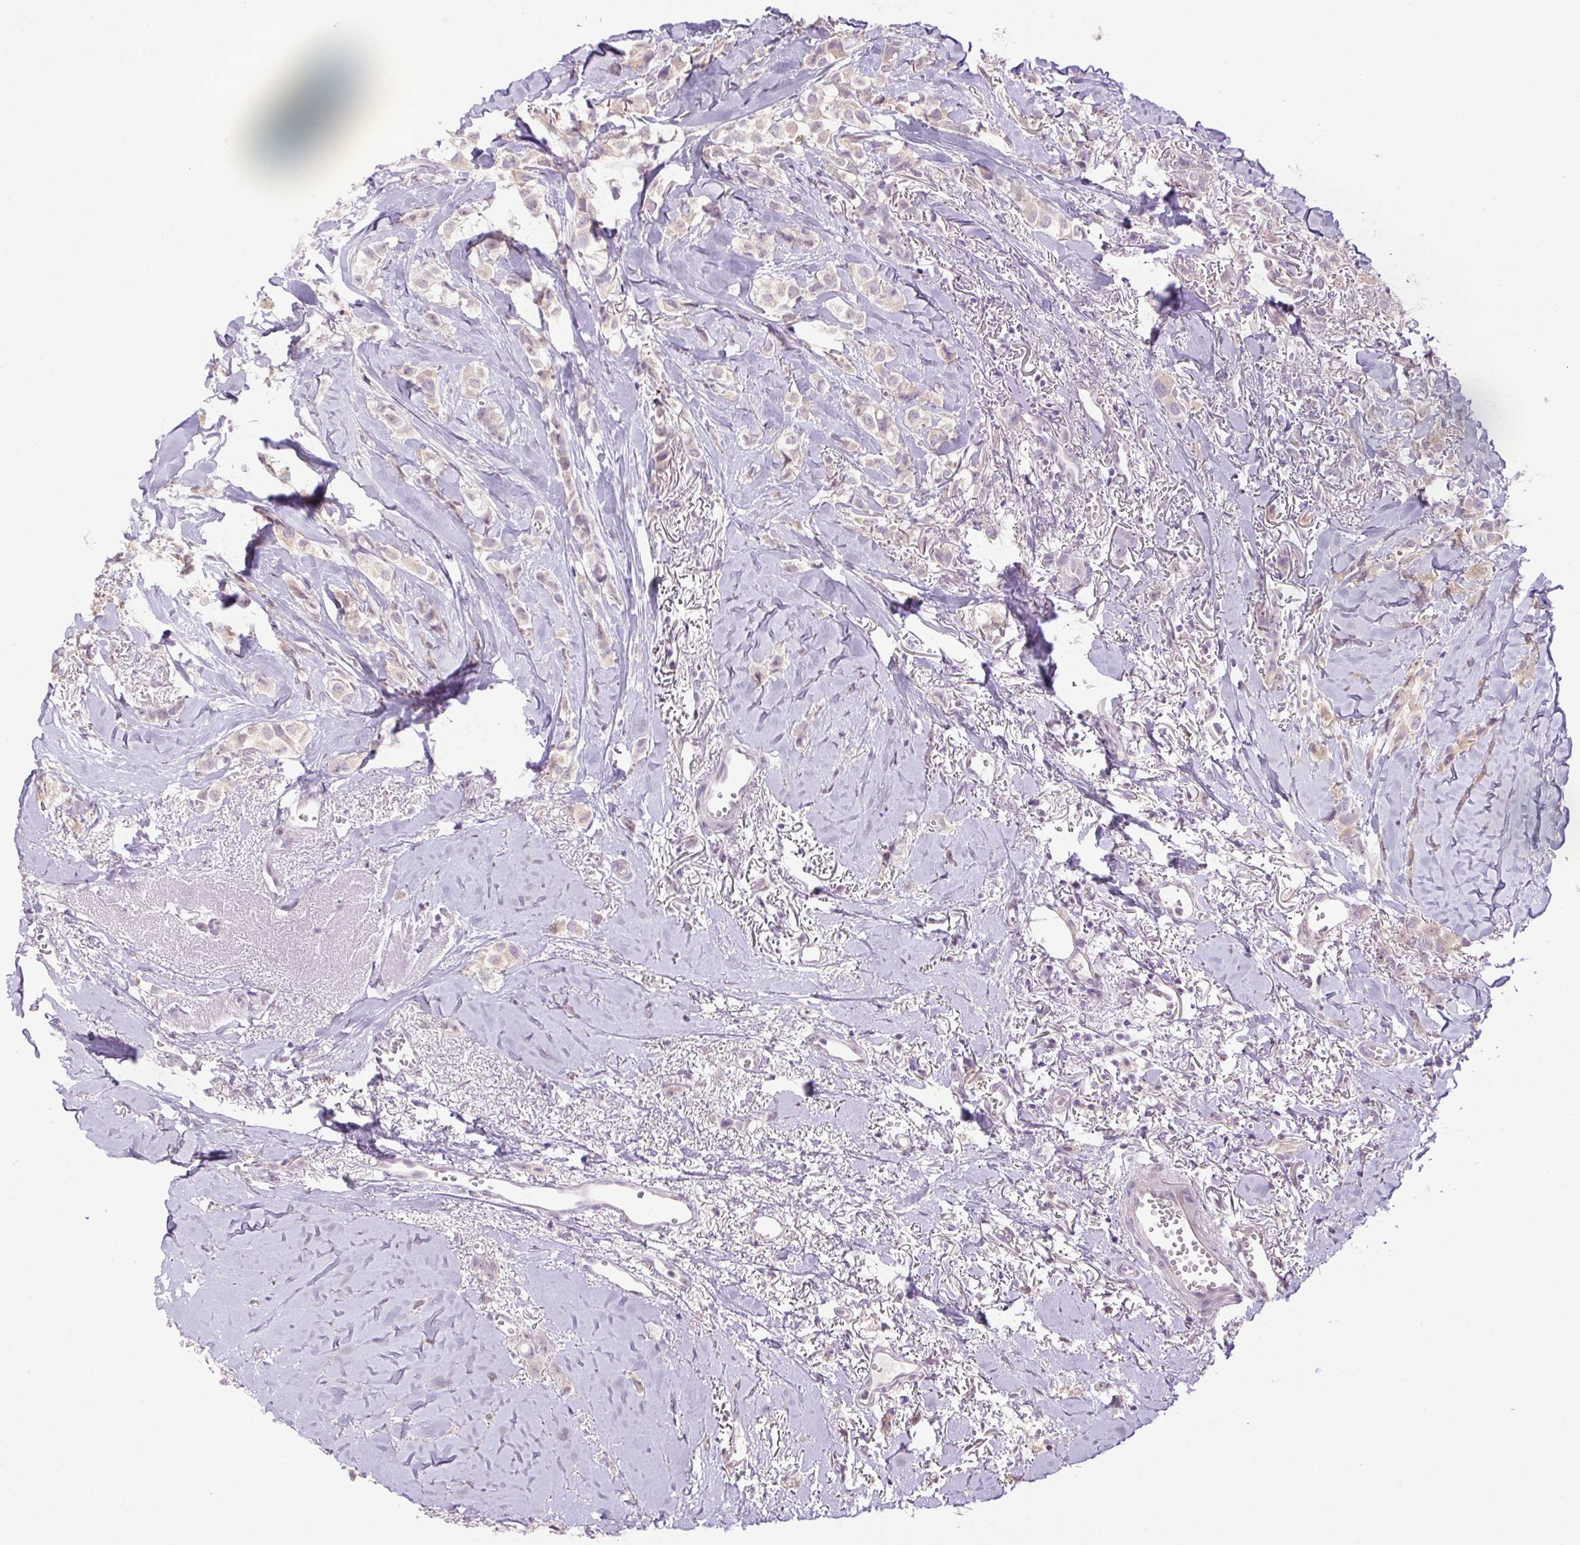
{"staining": {"intensity": "negative", "quantity": "none", "location": "none"}, "tissue": "breast cancer", "cell_type": "Tumor cells", "image_type": "cancer", "snomed": [{"axis": "morphology", "description": "Duct carcinoma"}, {"axis": "topography", "description": "Breast"}], "caption": "Immunohistochemical staining of human breast cancer (infiltrating ductal carcinoma) demonstrates no significant staining in tumor cells. (DAB (3,3'-diaminobenzidine) IHC with hematoxylin counter stain).", "gene": "LRRTM1", "patient": {"sex": "female", "age": 85}}